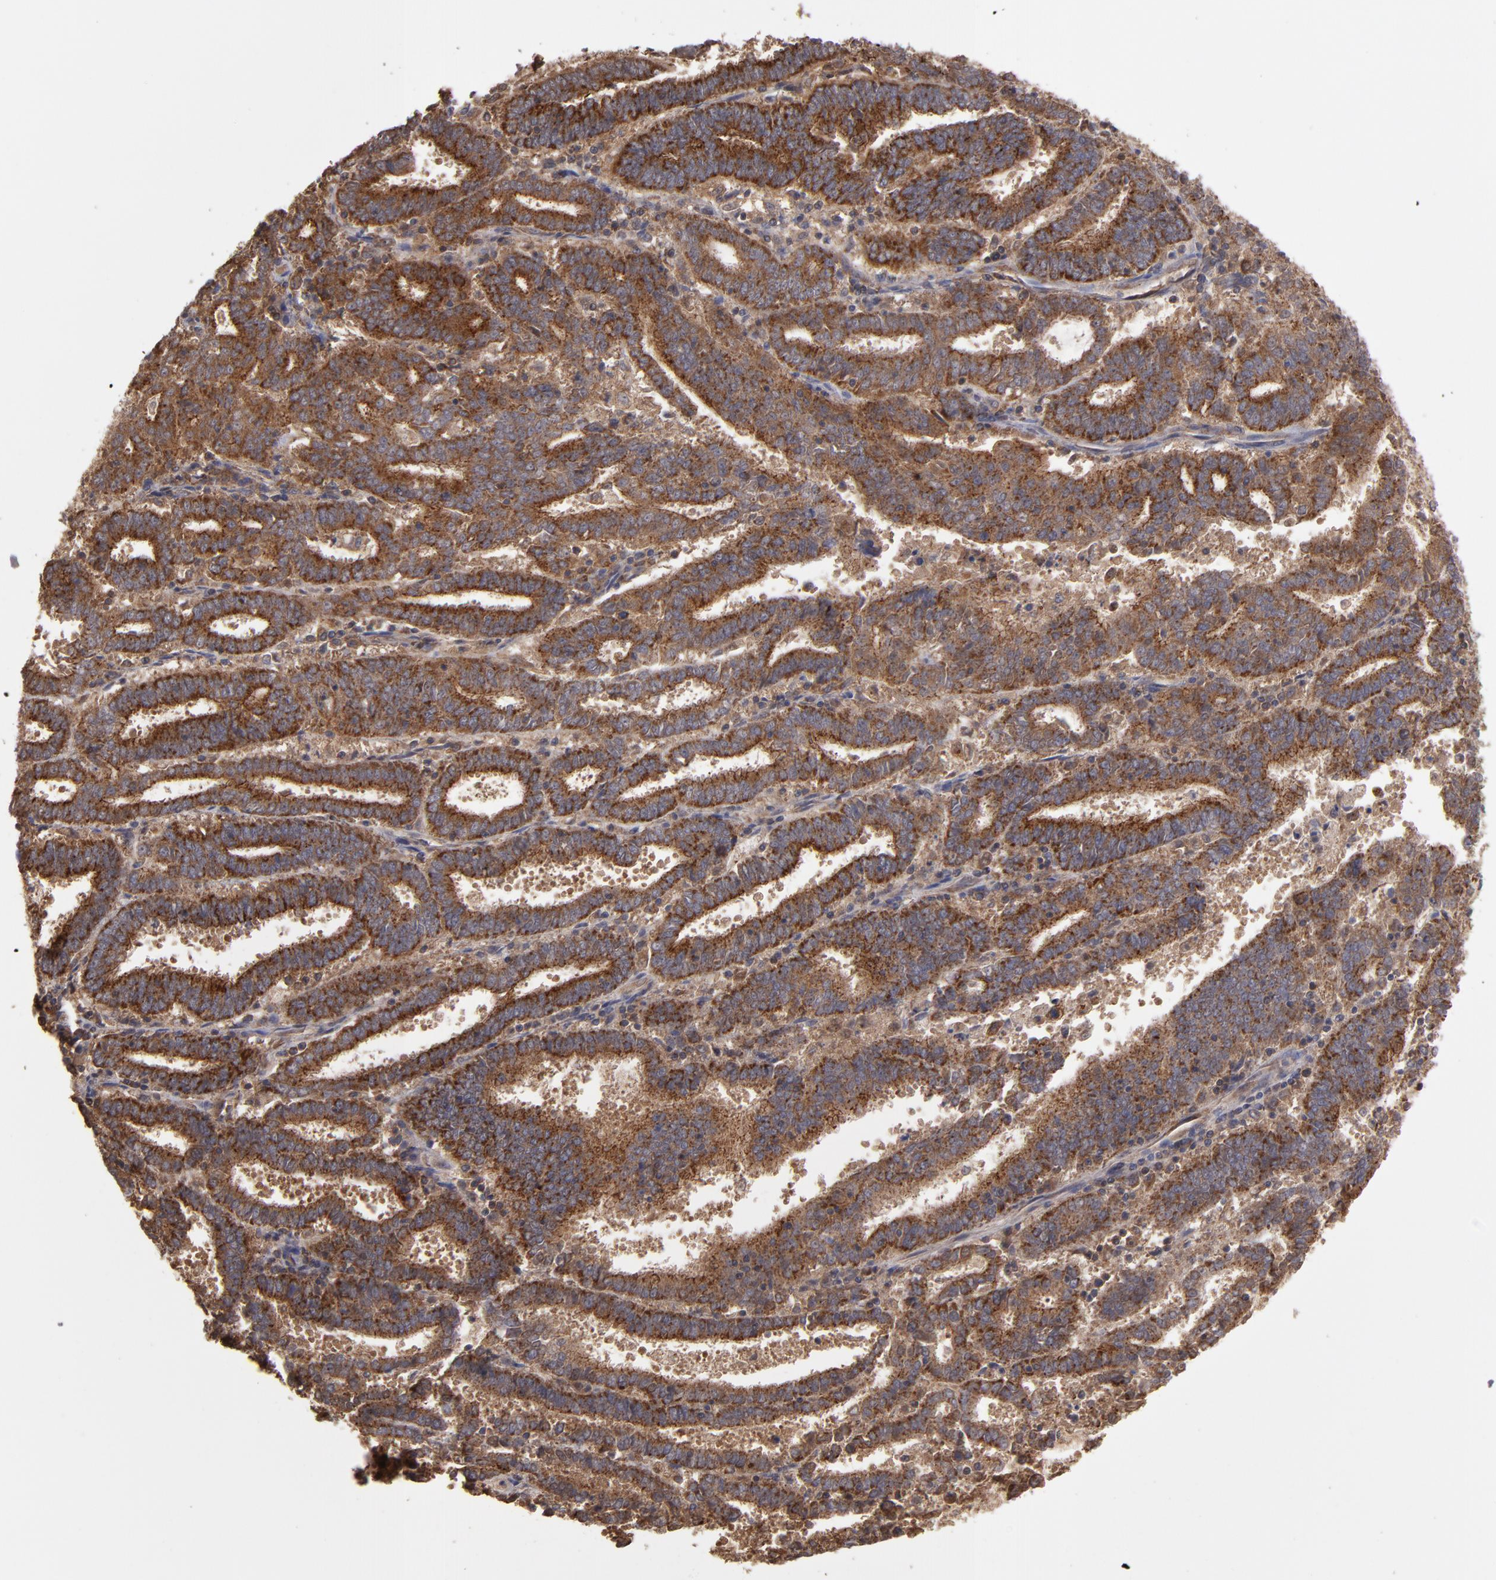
{"staining": {"intensity": "moderate", "quantity": ">75%", "location": "cytoplasmic/membranous"}, "tissue": "endometrial cancer", "cell_type": "Tumor cells", "image_type": "cancer", "snomed": [{"axis": "morphology", "description": "Adenocarcinoma, NOS"}, {"axis": "topography", "description": "Uterus"}], "caption": "Brown immunohistochemical staining in human adenocarcinoma (endometrial) shows moderate cytoplasmic/membranous staining in about >75% of tumor cells.", "gene": "RPS6KA6", "patient": {"sex": "female", "age": 83}}